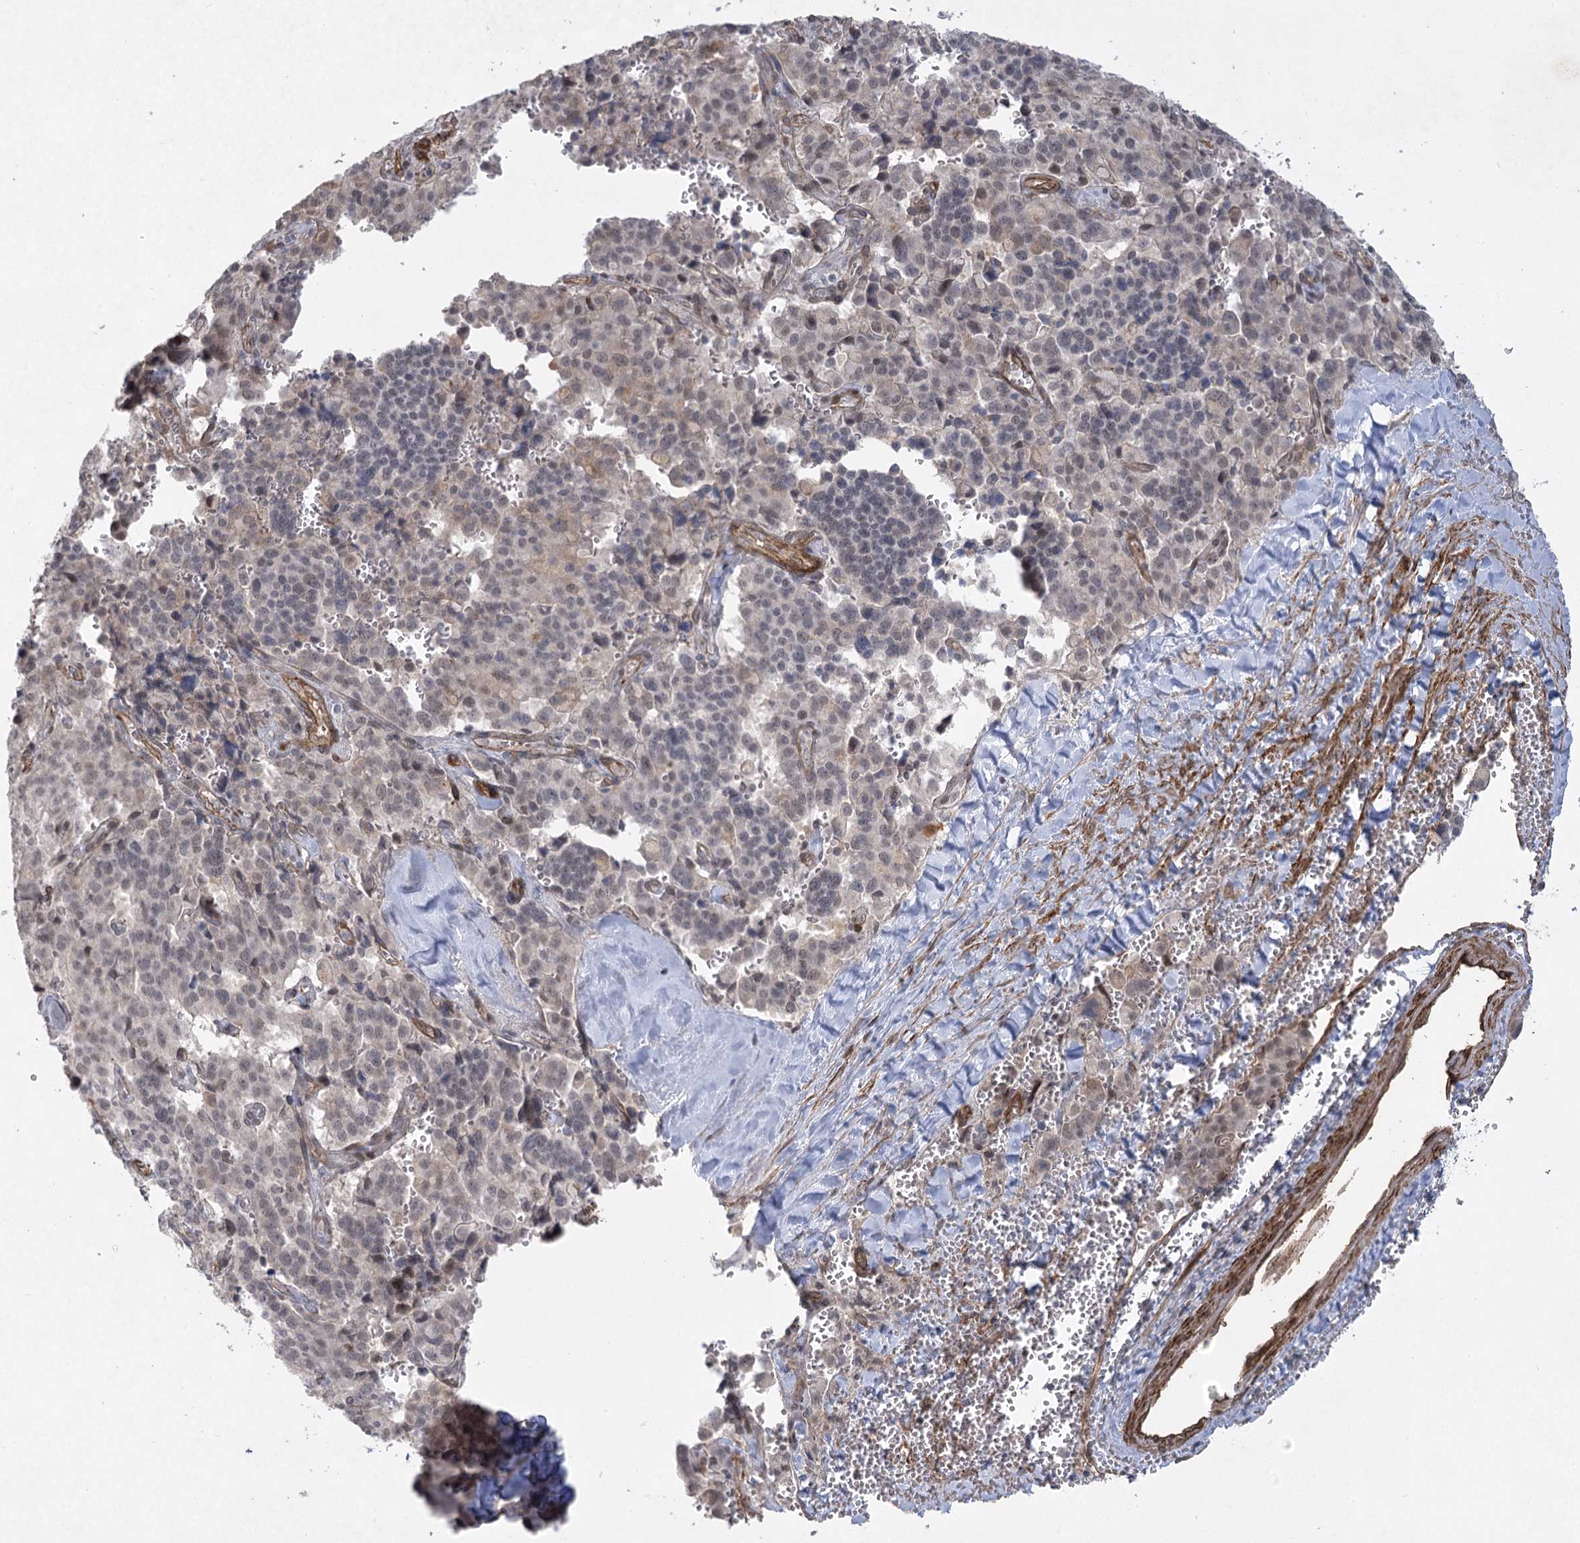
{"staining": {"intensity": "weak", "quantity": ">75%", "location": "nuclear"}, "tissue": "pancreatic cancer", "cell_type": "Tumor cells", "image_type": "cancer", "snomed": [{"axis": "morphology", "description": "Adenocarcinoma, NOS"}, {"axis": "topography", "description": "Pancreas"}], "caption": "The immunohistochemical stain labels weak nuclear positivity in tumor cells of adenocarcinoma (pancreatic) tissue.", "gene": "AMTN", "patient": {"sex": "male", "age": 65}}